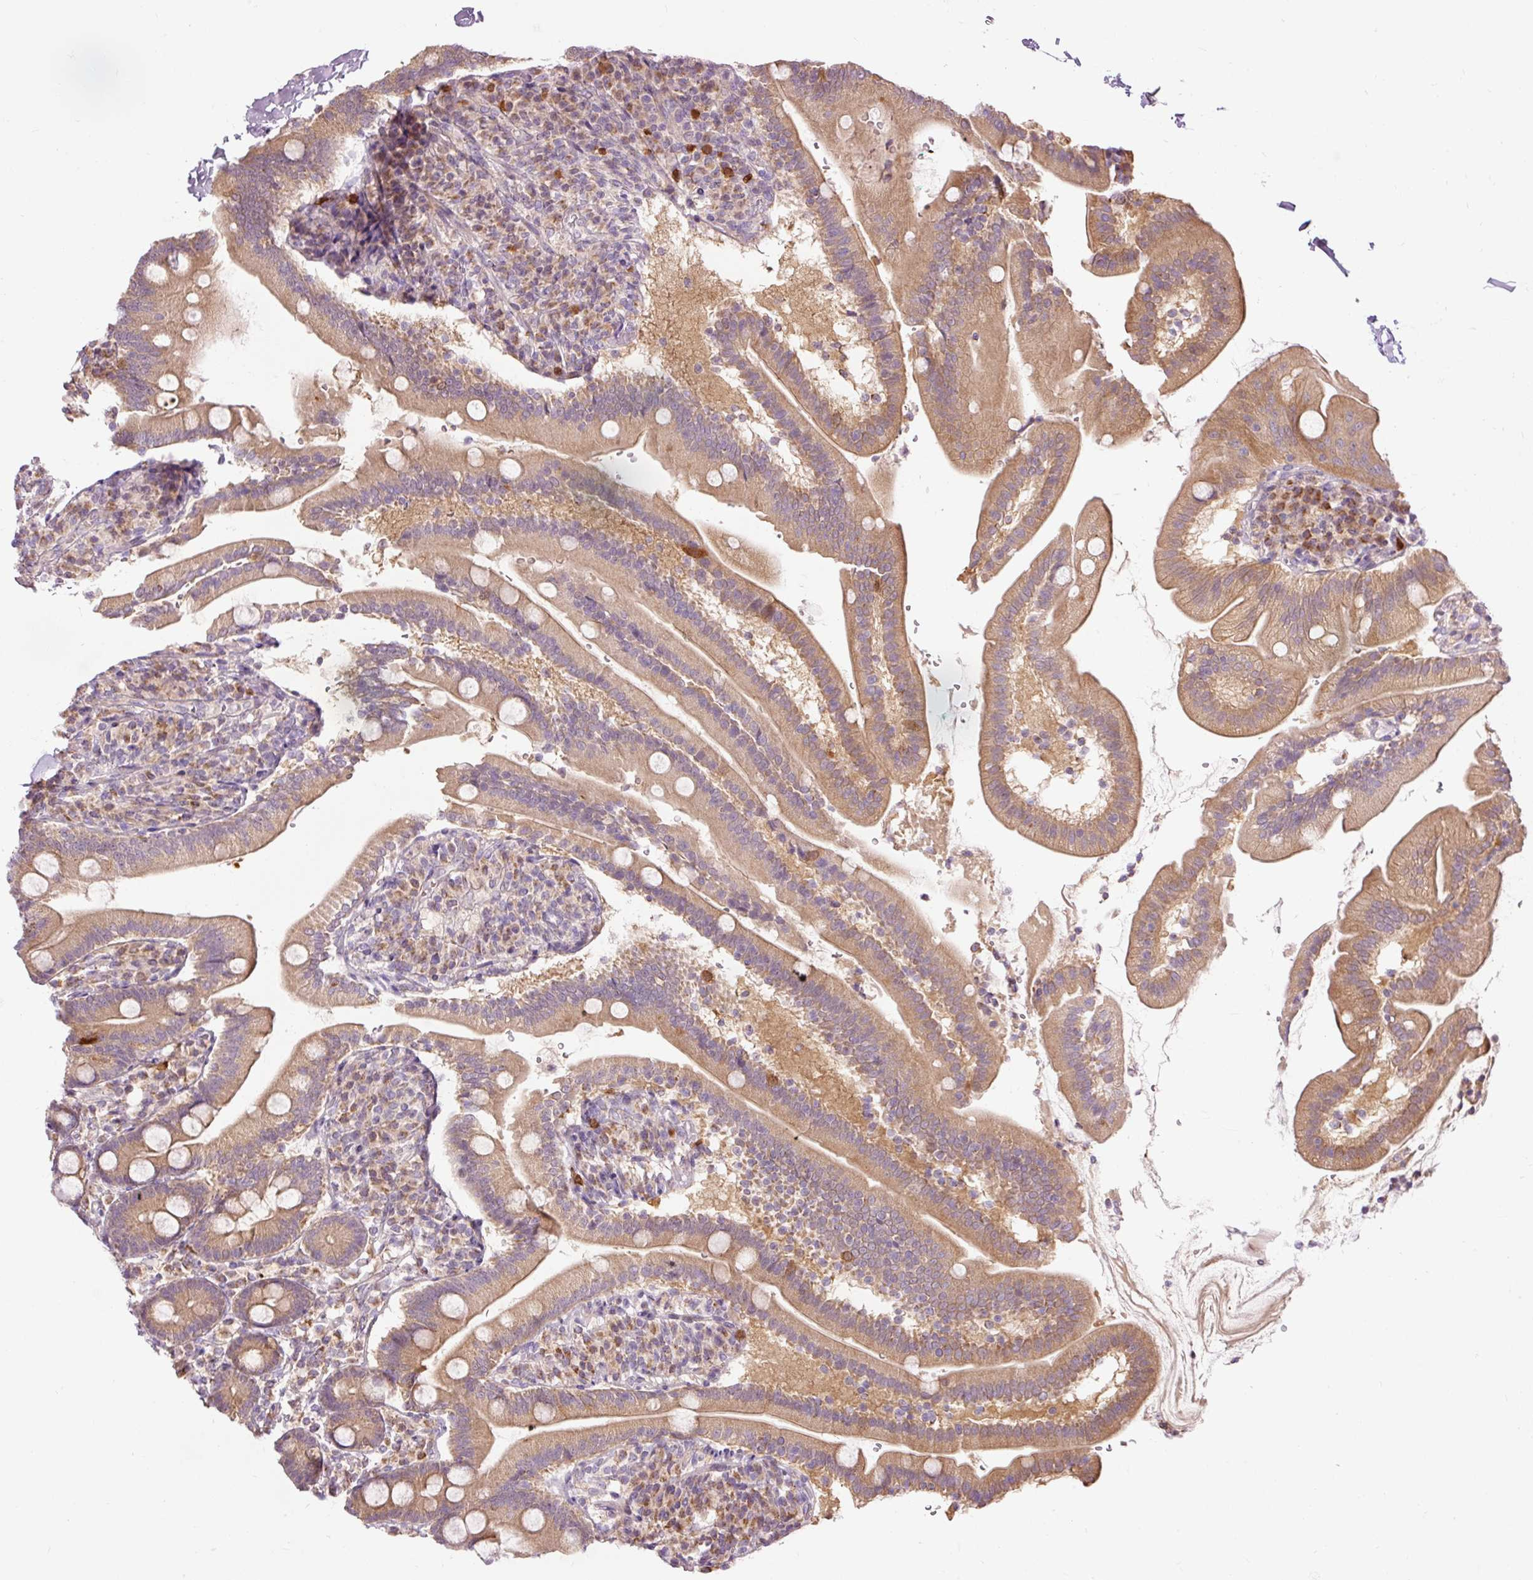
{"staining": {"intensity": "moderate", "quantity": ">75%", "location": "cytoplasmic/membranous"}, "tissue": "duodenum", "cell_type": "Glandular cells", "image_type": "normal", "snomed": [{"axis": "morphology", "description": "Normal tissue, NOS"}, {"axis": "topography", "description": "Duodenum"}], "caption": "A medium amount of moderate cytoplasmic/membranous staining is identified in approximately >75% of glandular cells in unremarkable duodenum.", "gene": "PRDX5", "patient": {"sex": "female", "age": 67}}